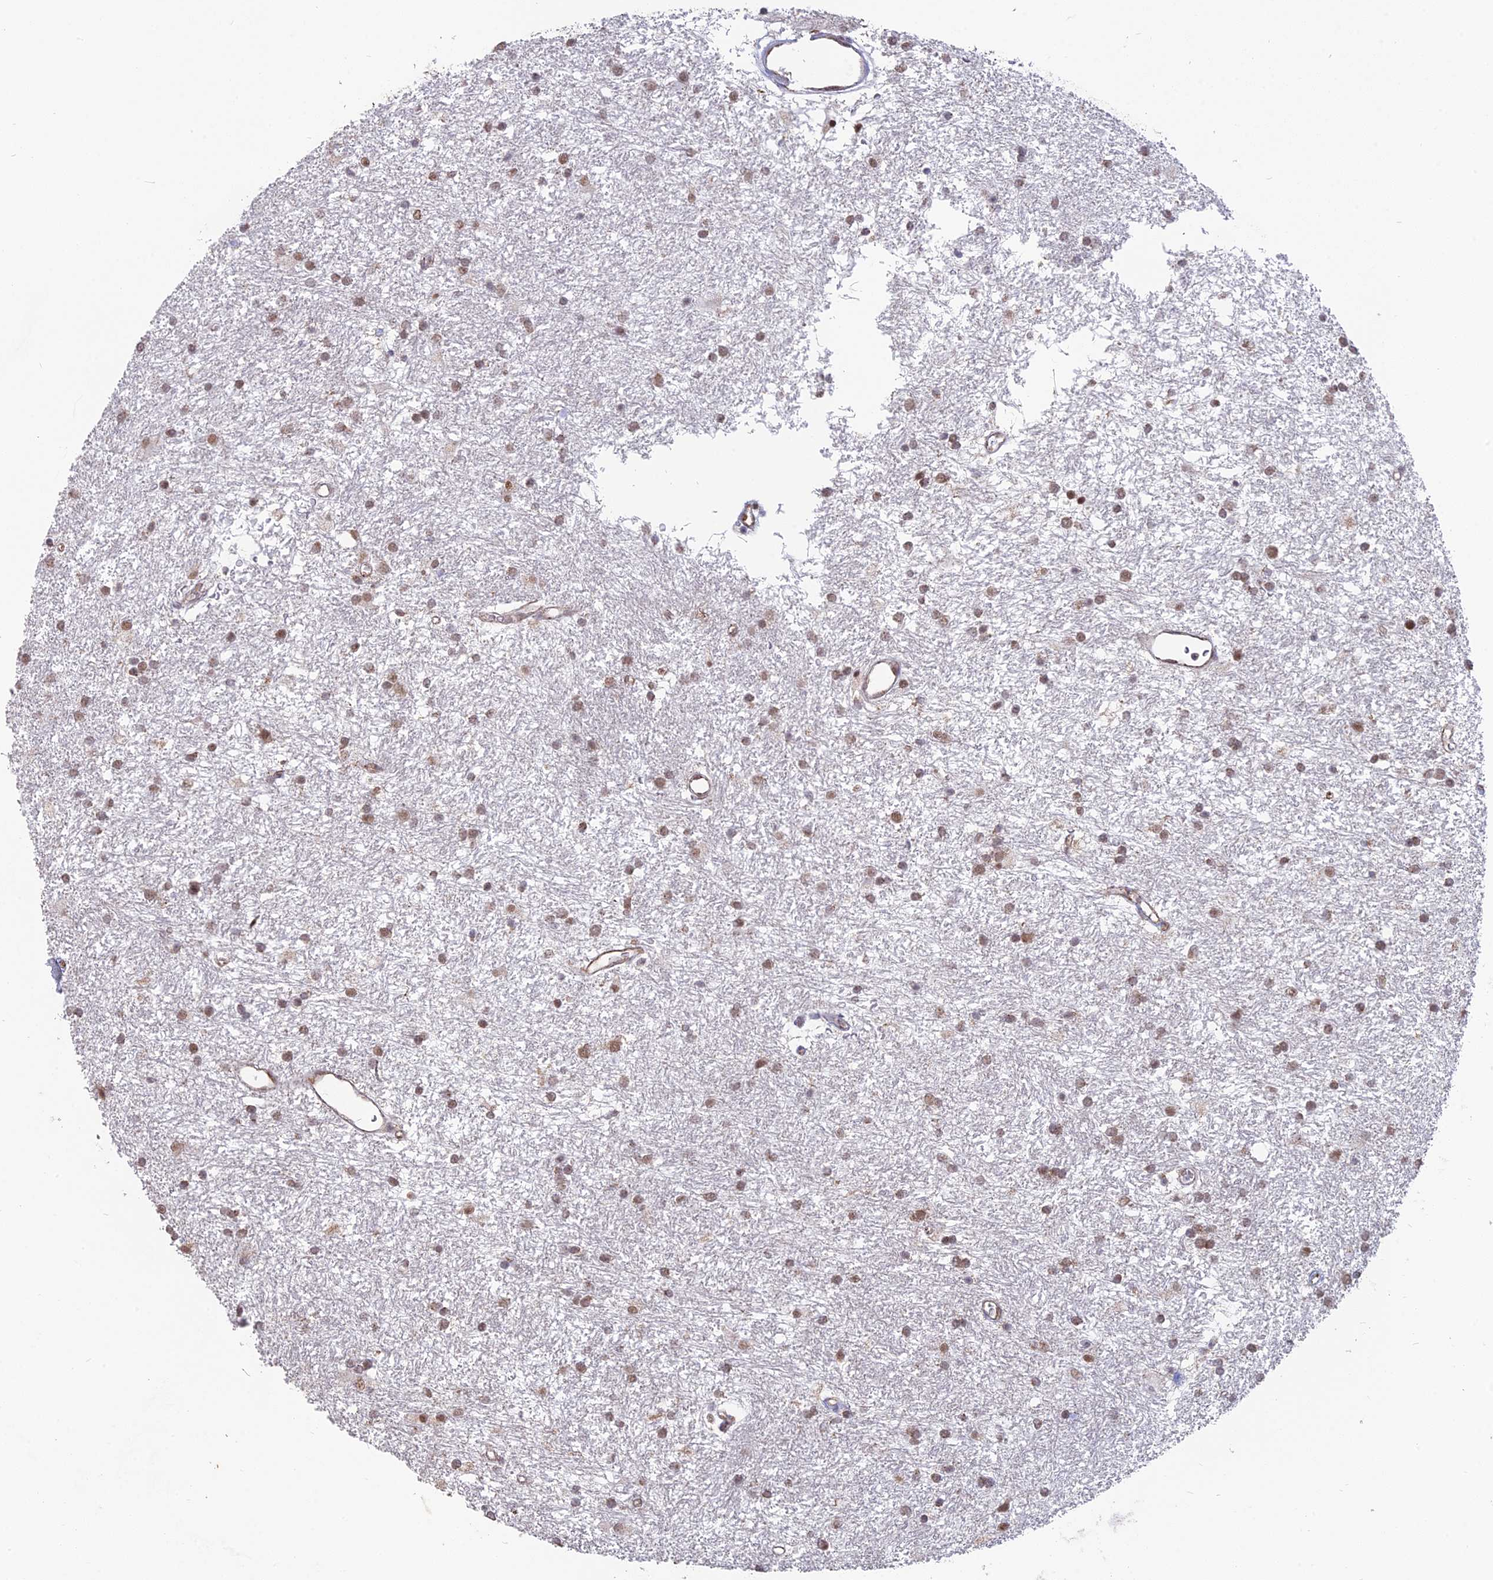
{"staining": {"intensity": "moderate", "quantity": ">75%", "location": "nuclear"}, "tissue": "glioma", "cell_type": "Tumor cells", "image_type": "cancer", "snomed": [{"axis": "morphology", "description": "Glioma, malignant, High grade"}, {"axis": "topography", "description": "Brain"}], "caption": "Approximately >75% of tumor cells in malignant glioma (high-grade) exhibit moderate nuclear protein expression as visualized by brown immunohistochemical staining.", "gene": "ARHGAP40", "patient": {"sex": "male", "age": 77}}